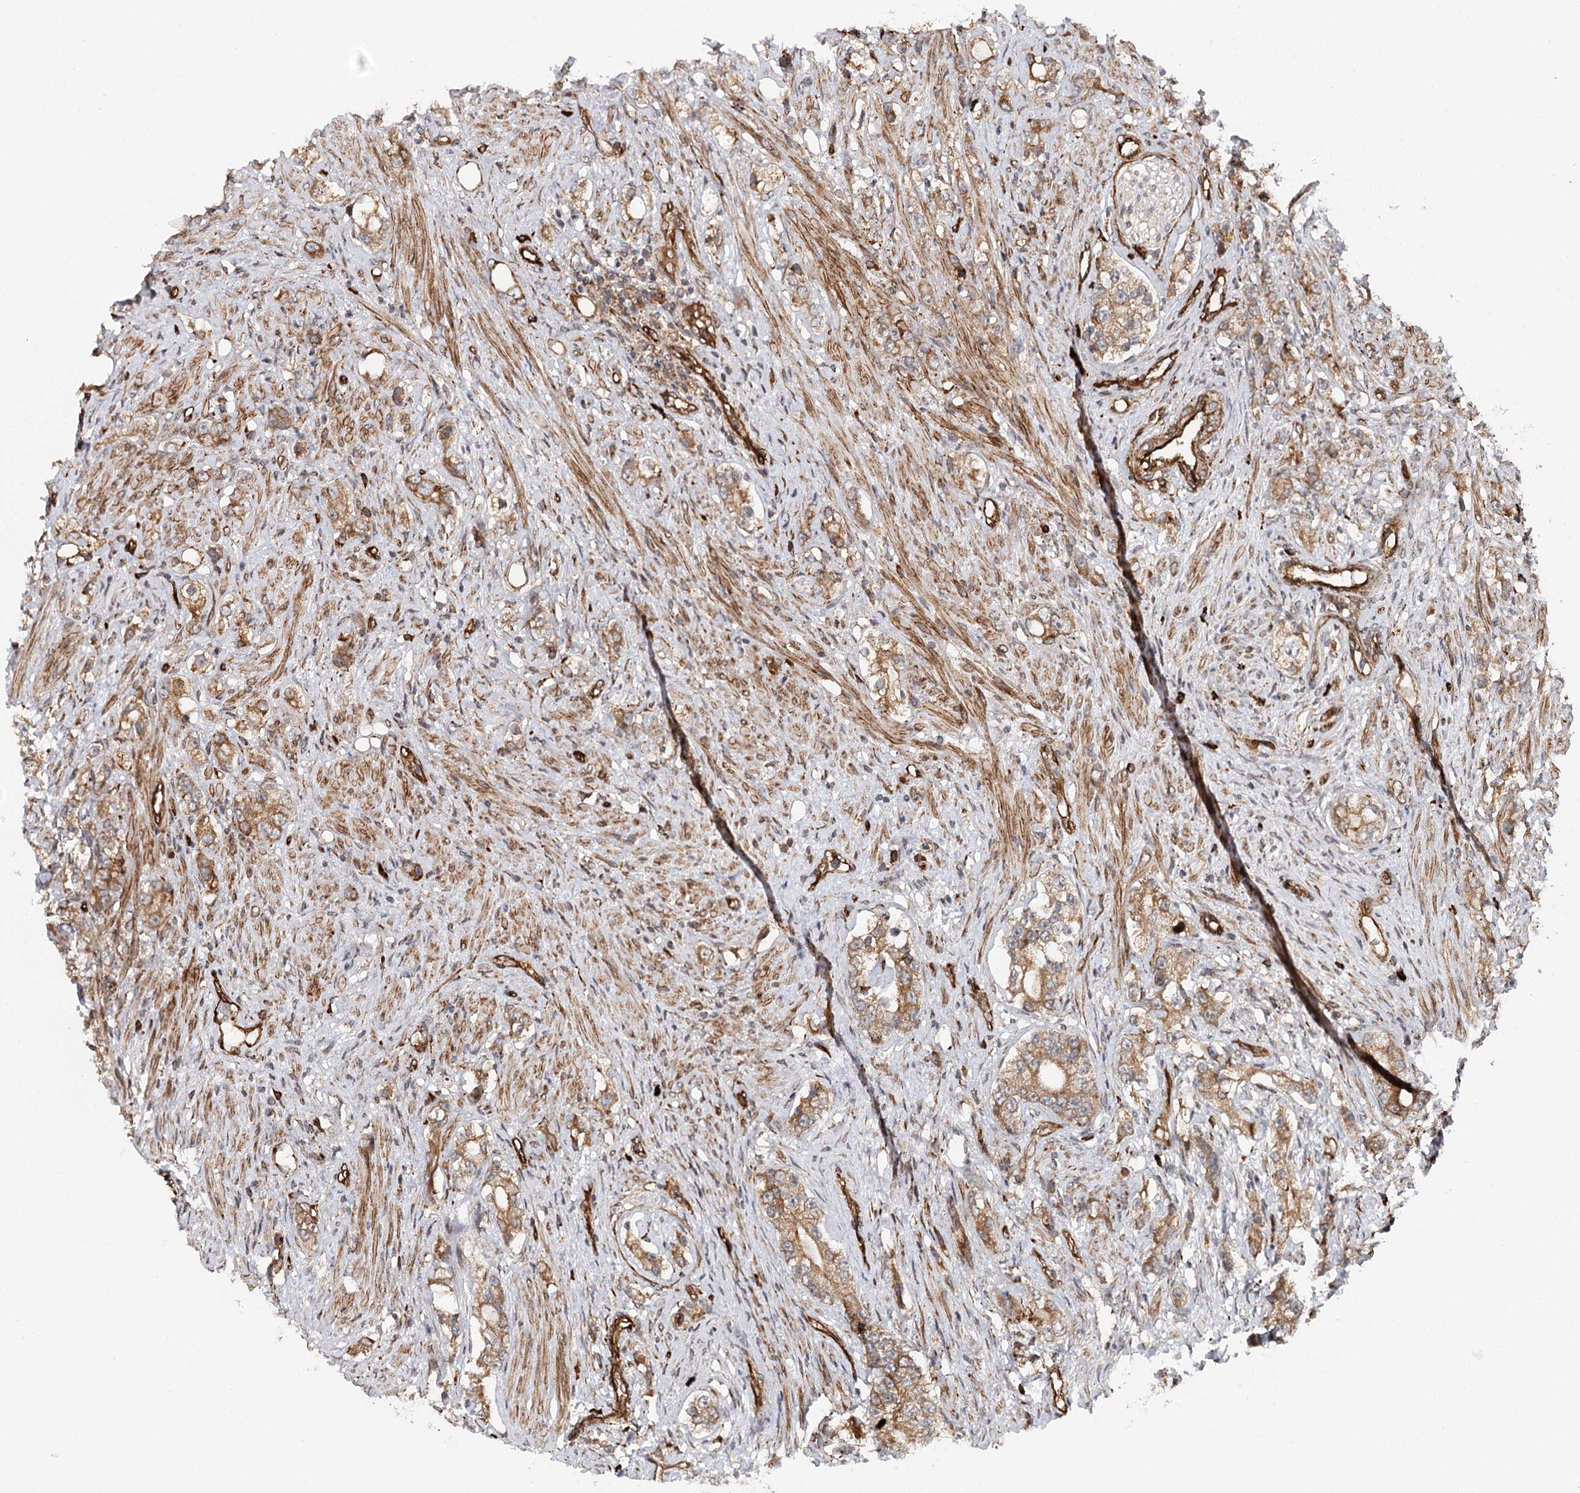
{"staining": {"intensity": "moderate", "quantity": ">75%", "location": "cytoplasmic/membranous"}, "tissue": "prostate cancer", "cell_type": "Tumor cells", "image_type": "cancer", "snomed": [{"axis": "morphology", "description": "Adenocarcinoma, High grade"}, {"axis": "topography", "description": "Prostate"}], "caption": "Tumor cells demonstrate medium levels of moderate cytoplasmic/membranous staining in approximately >75% of cells in human adenocarcinoma (high-grade) (prostate).", "gene": "MKNK1", "patient": {"sex": "male", "age": 63}}